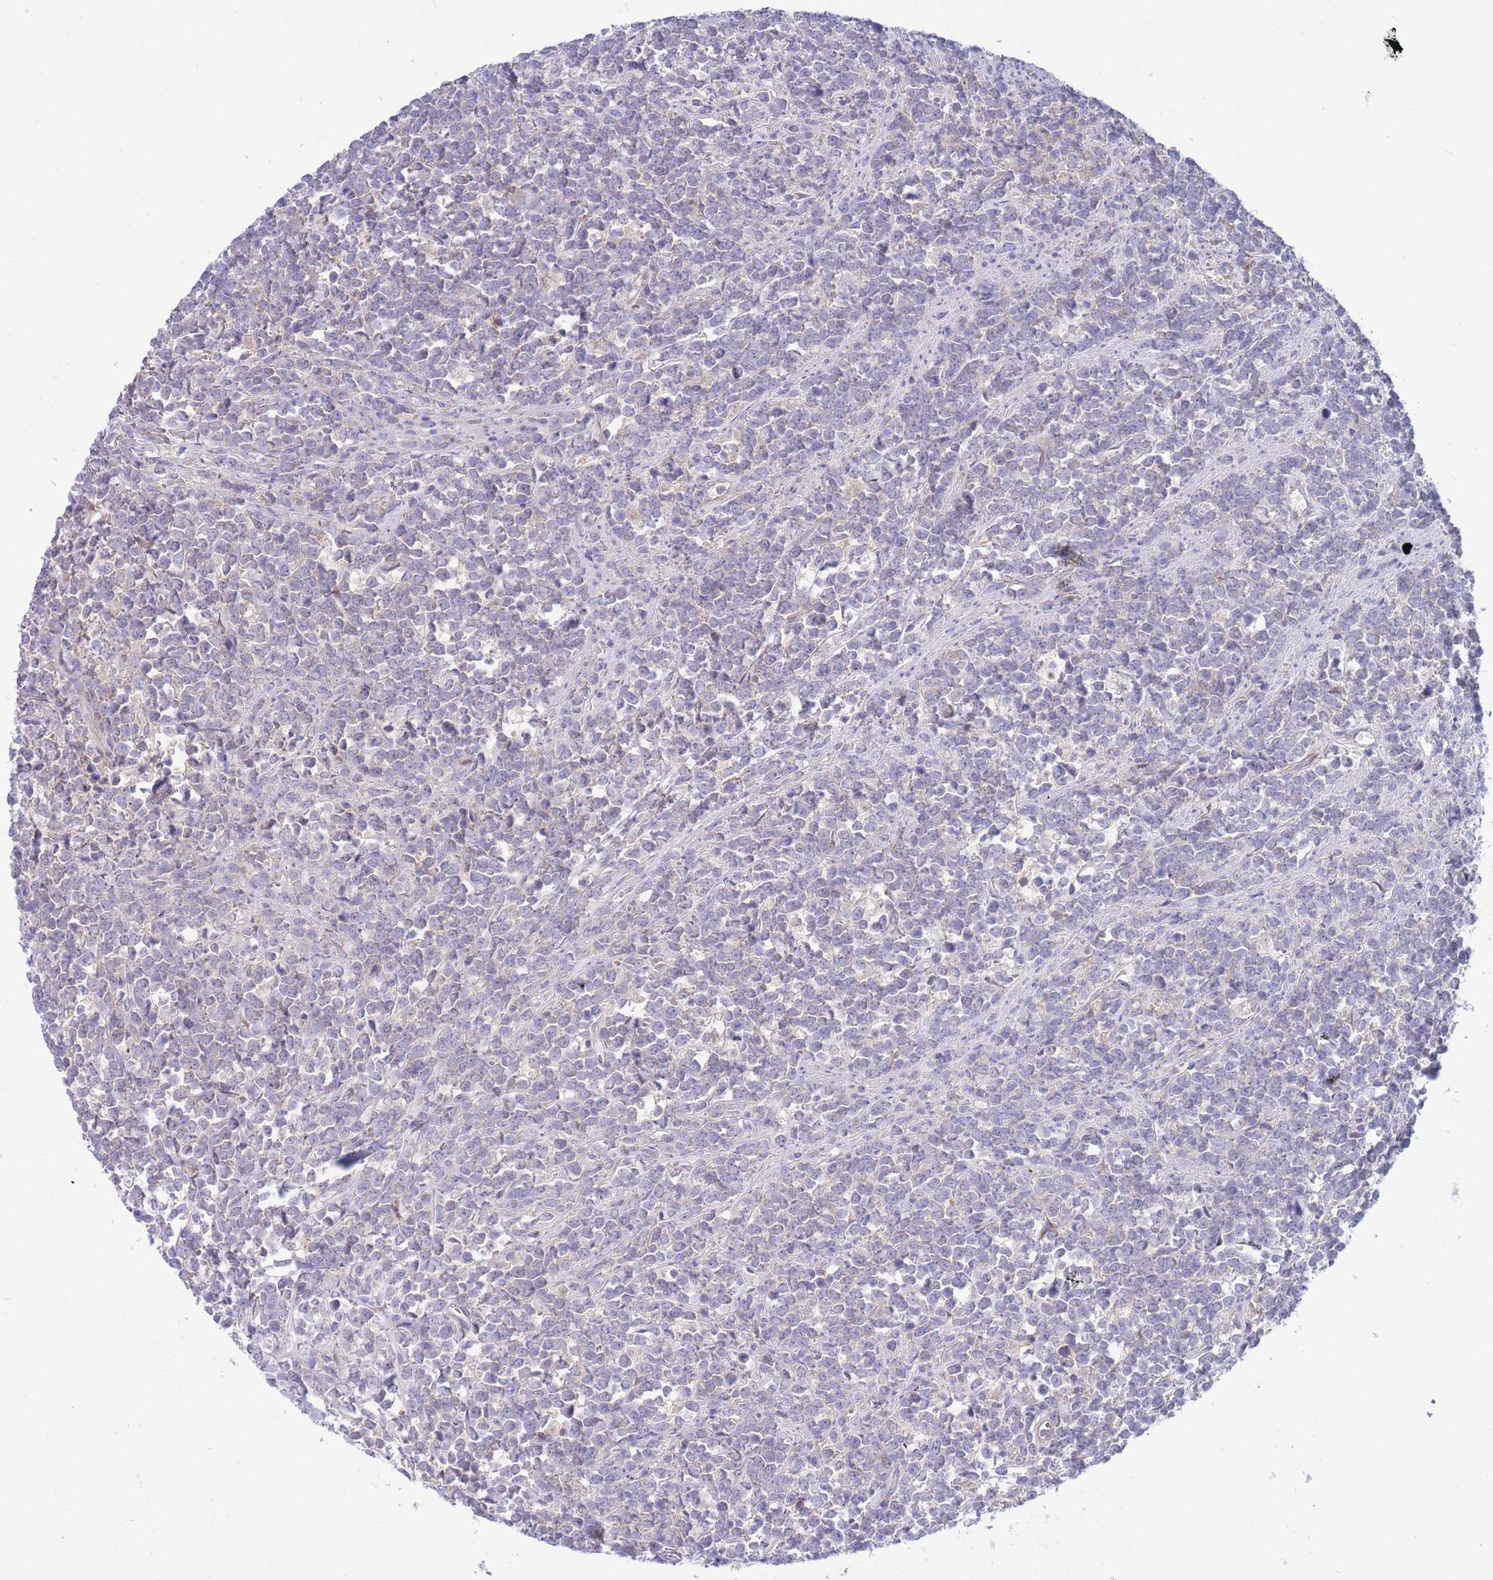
{"staining": {"intensity": "negative", "quantity": "none", "location": "none"}, "tissue": "lymphoma", "cell_type": "Tumor cells", "image_type": "cancer", "snomed": [{"axis": "morphology", "description": "Malignant lymphoma, non-Hodgkin's type, High grade"}, {"axis": "topography", "description": "Small intestine"}, {"axis": "topography", "description": "Colon"}], "caption": "An IHC histopathology image of malignant lymphoma, non-Hodgkin's type (high-grade) is shown. There is no staining in tumor cells of malignant lymphoma, non-Hodgkin's type (high-grade). (DAB (3,3'-diaminobenzidine) IHC visualized using brightfield microscopy, high magnification).", "gene": "KLHL29", "patient": {"sex": "male", "age": 8}}